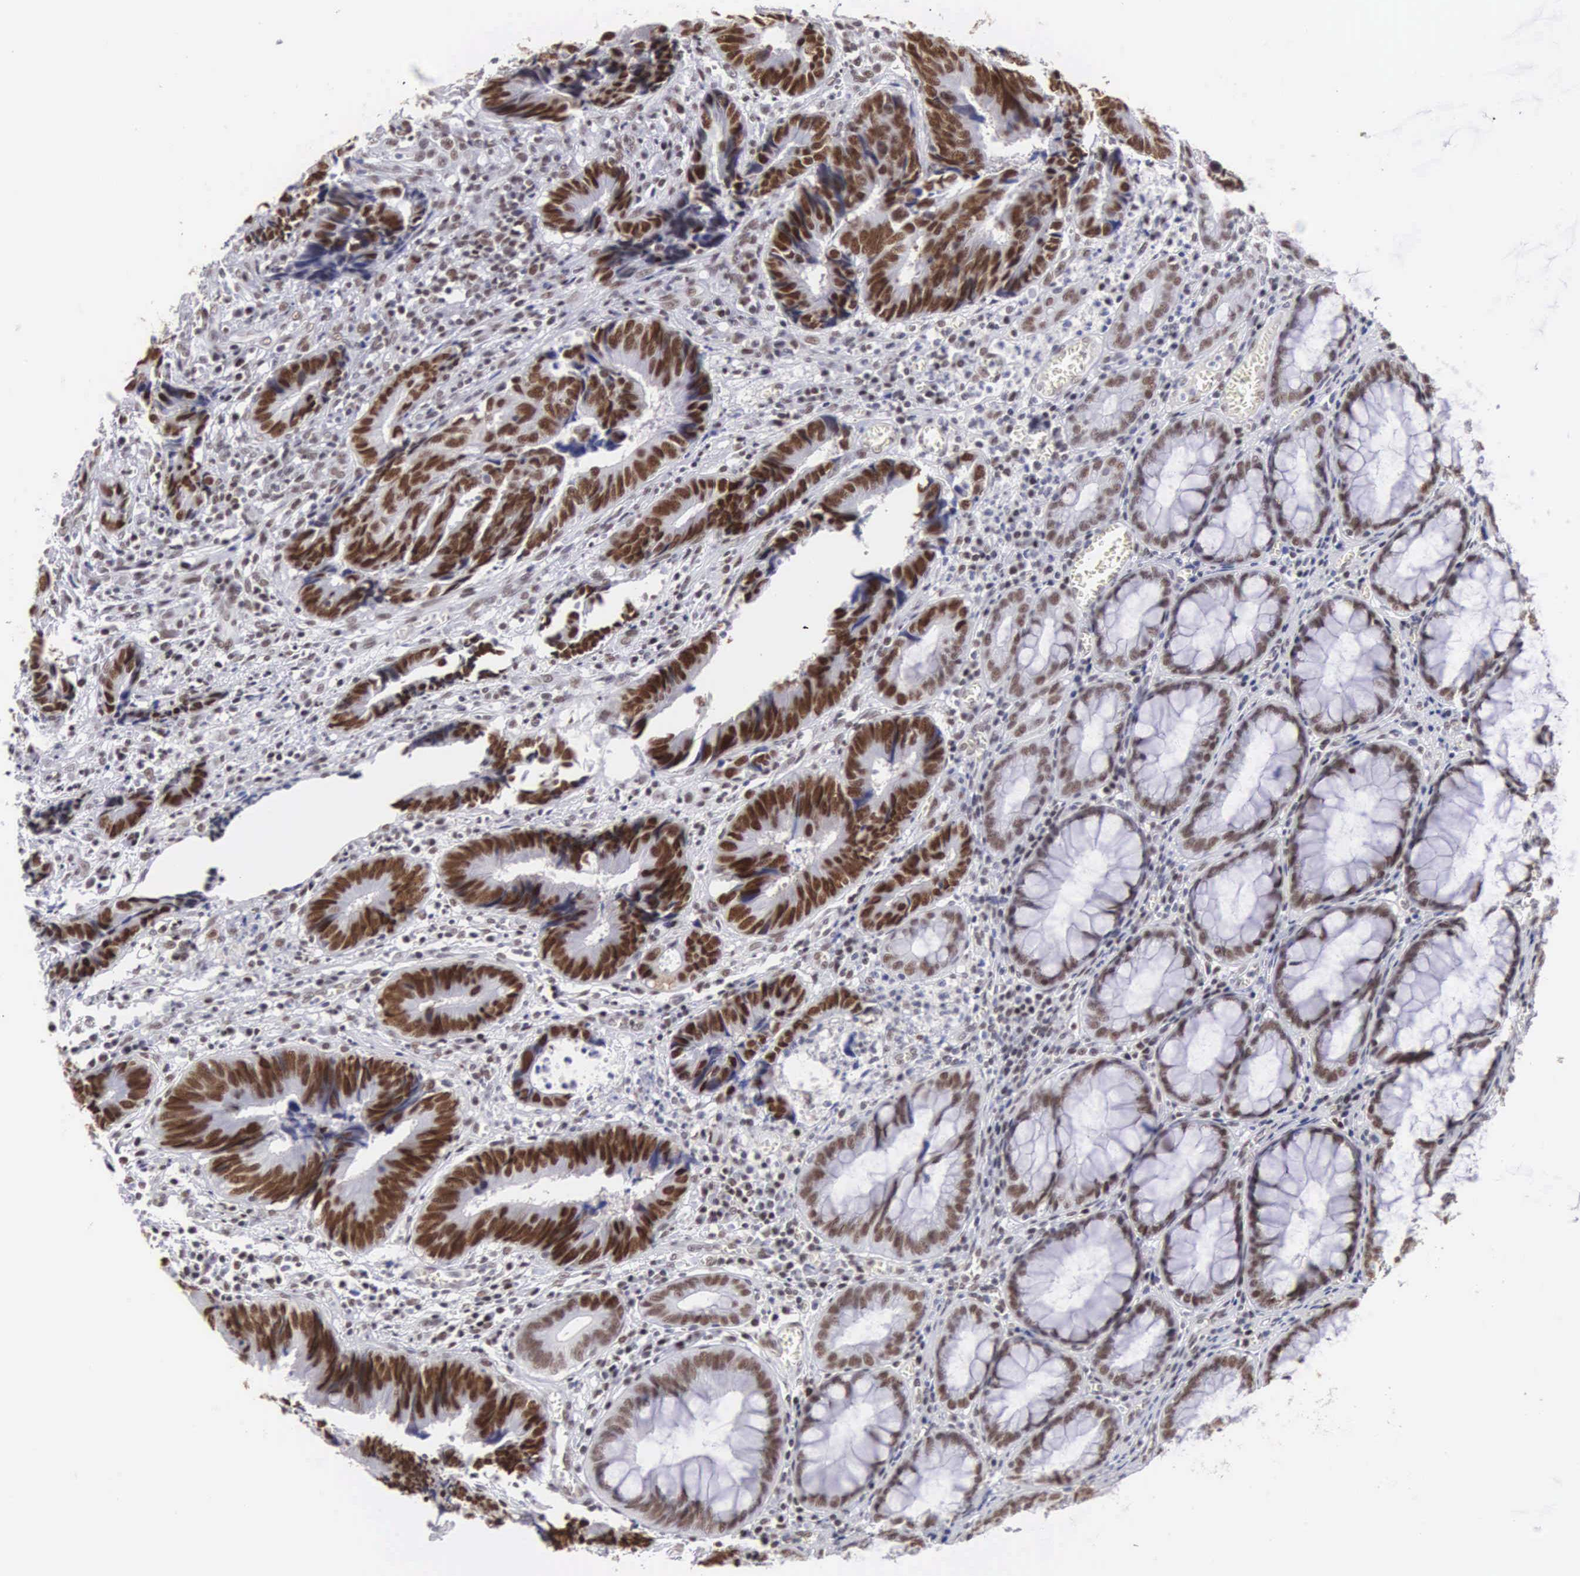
{"staining": {"intensity": "strong", "quantity": ">75%", "location": "nuclear"}, "tissue": "colorectal cancer", "cell_type": "Tumor cells", "image_type": "cancer", "snomed": [{"axis": "morphology", "description": "Adenocarcinoma, NOS"}, {"axis": "topography", "description": "Rectum"}], "caption": "Protein staining of adenocarcinoma (colorectal) tissue displays strong nuclear staining in approximately >75% of tumor cells. (IHC, brightfield microscopy, high magnification).", "gene": "CSTF2", "patient": {"sex": "female", "age": 98}}